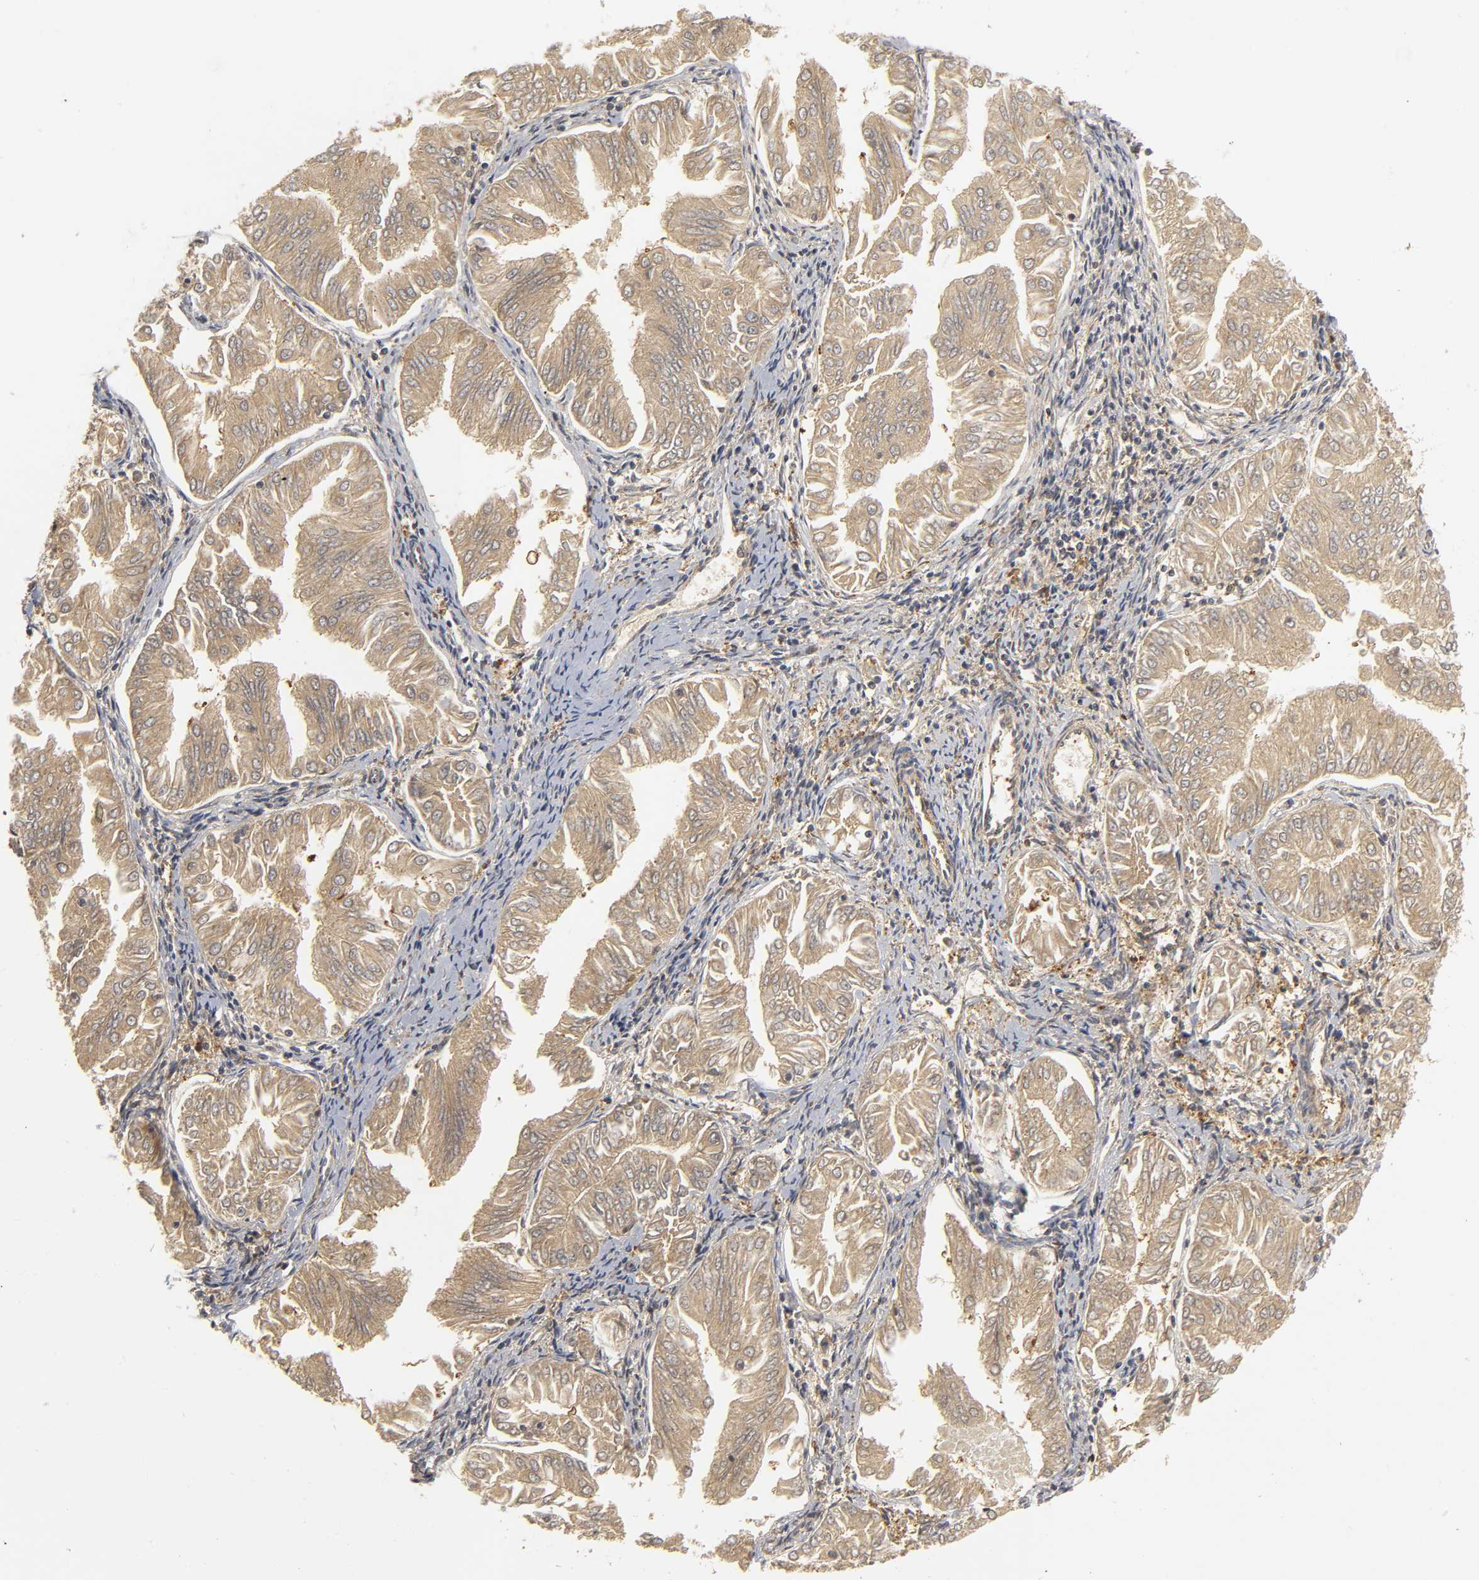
{"staining": {"intensity": "moderate", "quantity": ">75%", "location": "cytoplasmic/membranous"}, "tissue": "endometrial cancer", "cell_type": "Tumor cells", "image_type": "cancer", "snomed": [{"axis": "morphology", "description": "Adenocarcinoma, NOS"}, {"axis": "topography", "description": "Endometrium"}], "caption": "This is a photomicrograph of immunohistochemistry (IHC) staining of endometrial cancer, which shows moderate expression in the cytoplasmic/membranous of tumor cells.", "gene": "PARK7", "patient": {"sex": "female", "age": 53}}